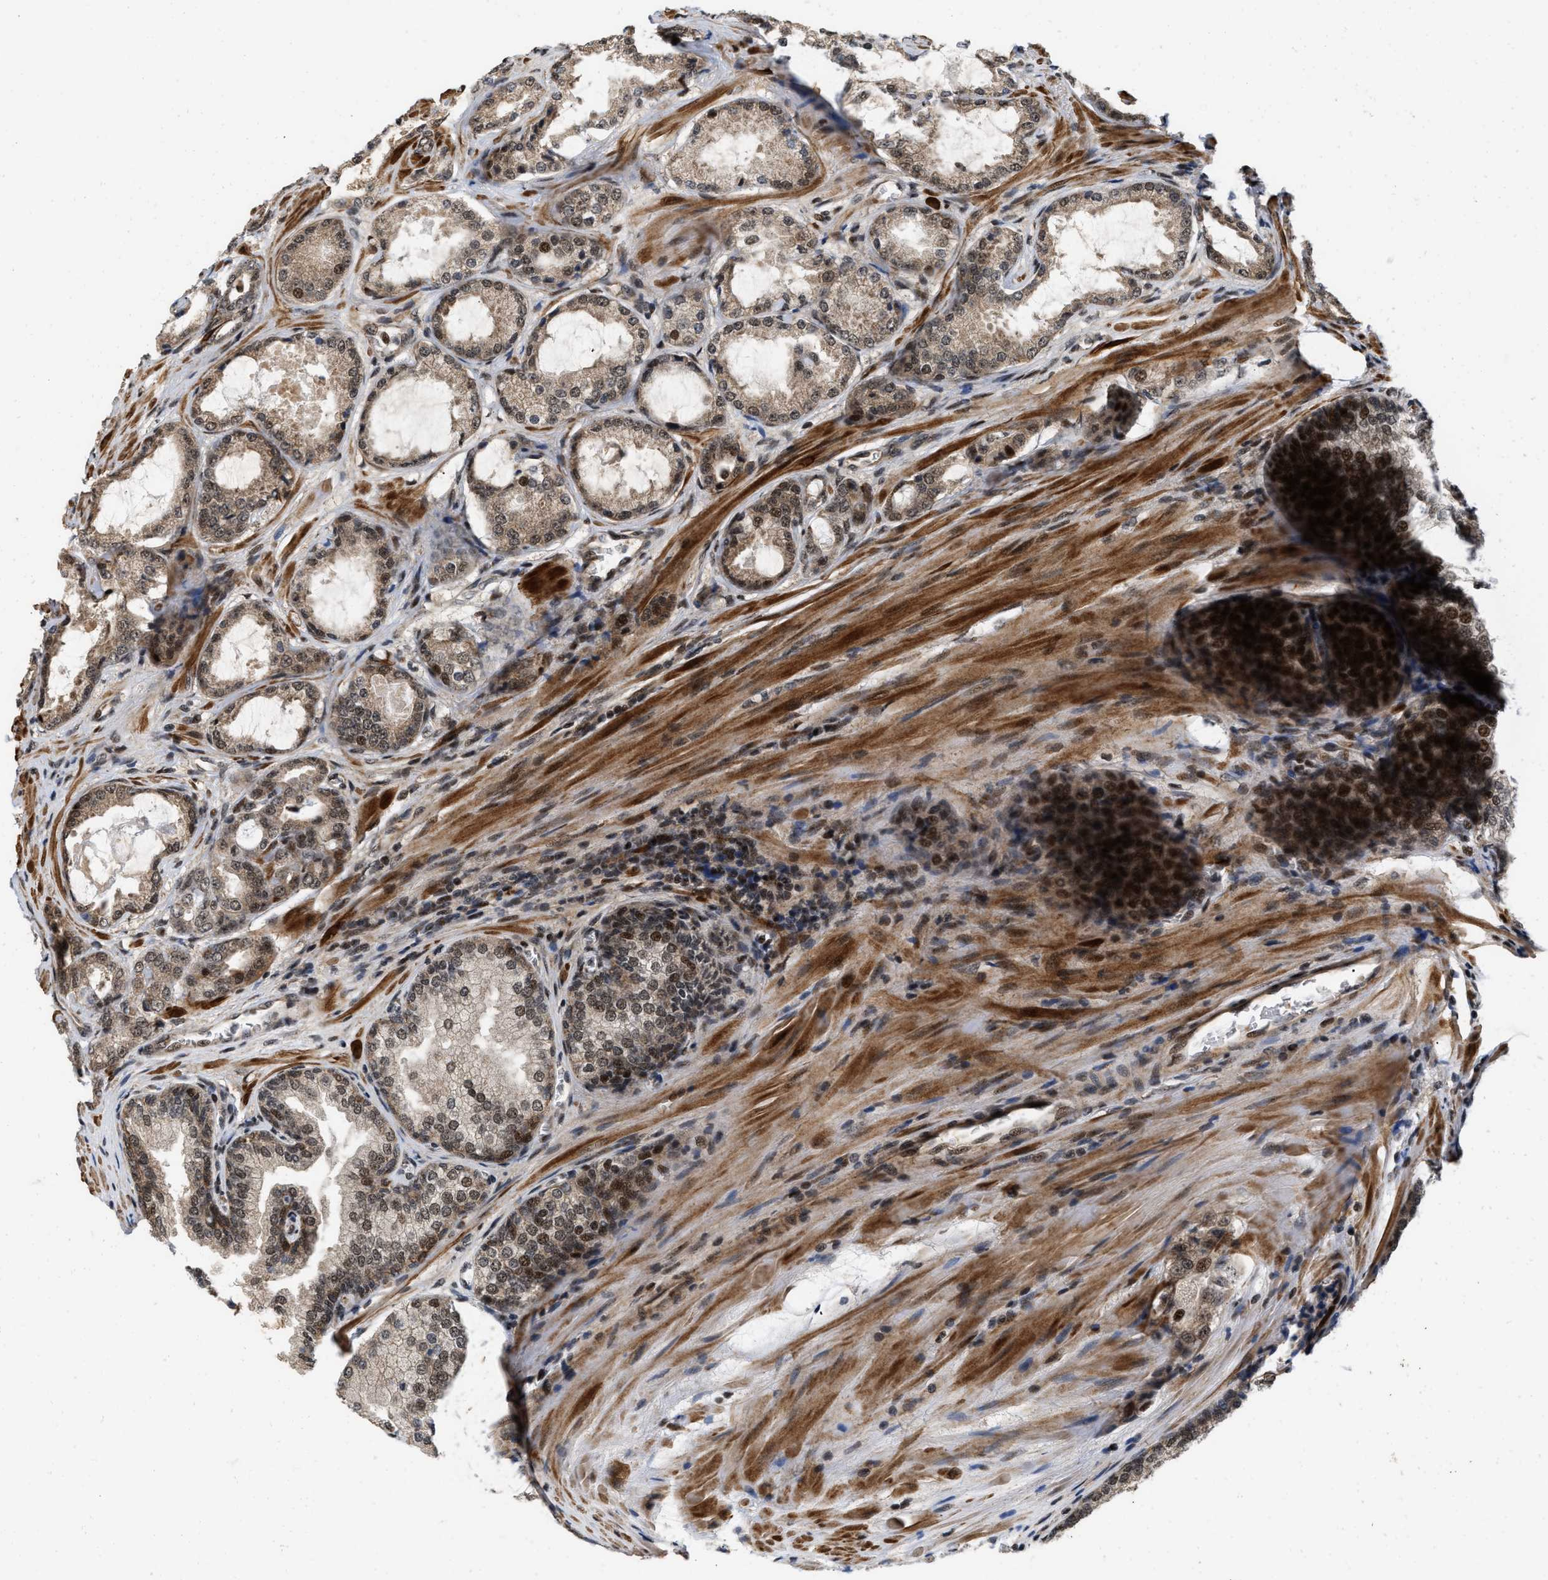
{"staining": {"intensity": "moderate", "quantity": ">75%", "location": "nuclear"}, "tissue": "prostate cancer", "cell_type": "Tumor cells", "image_type": "cancer", "snomed": [{"axis": "morphology", "description": "Adenocarcinoma, High grade"}, {"axis": "topography", "description": "Prostate"}], "caption": "An IHC photomicrograph of tumor tissue is shown. Protein staining in brown shows moderate nuclear positivity in prostate cancer within tumor cells.", "gene": "ANKRD11", "patient": {"sex": "male", "age": 65}}